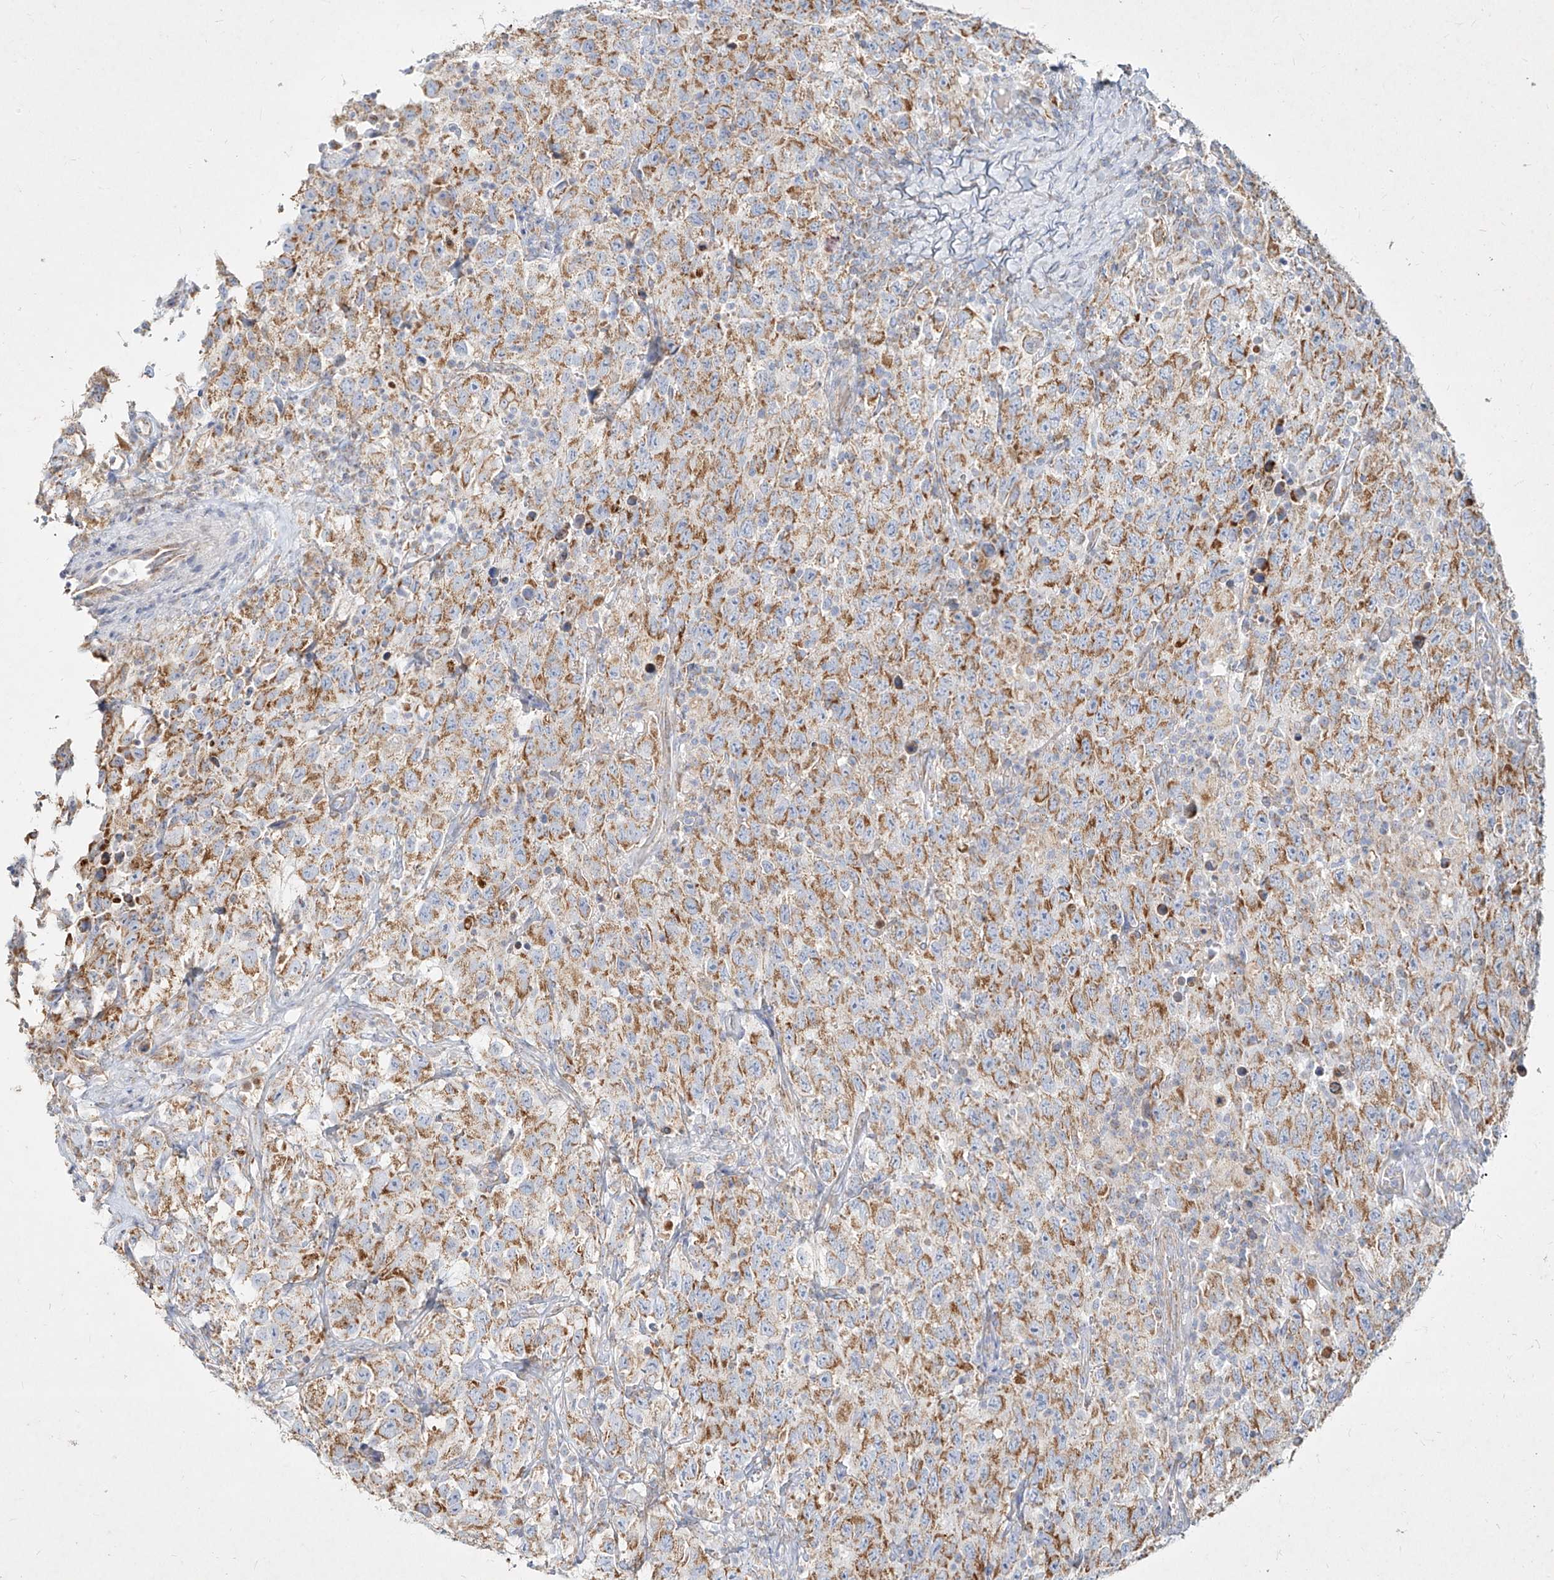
{"staining": {"intensity": "moderate", "quantity": "25%-75%", "location": "cytoplasmic/membranous"}, "tissue": "testis cancer", "cell_type": "Tumor cells", "image_type": "cancer", "snomed": [{"axis": "morphology", "description": "Seminoma, NOS"}, {"axis": "topography", "description": "Testis"}], "caption": "Immunohistochemistry (IHC) (DAB) staining of testis cancer exhibits moderate cytoplasmic/membranous protein staining in about 25%-75% of tumor cells.", "gene": "MTX2", "patient": {"sex": "male", "age": 41}}